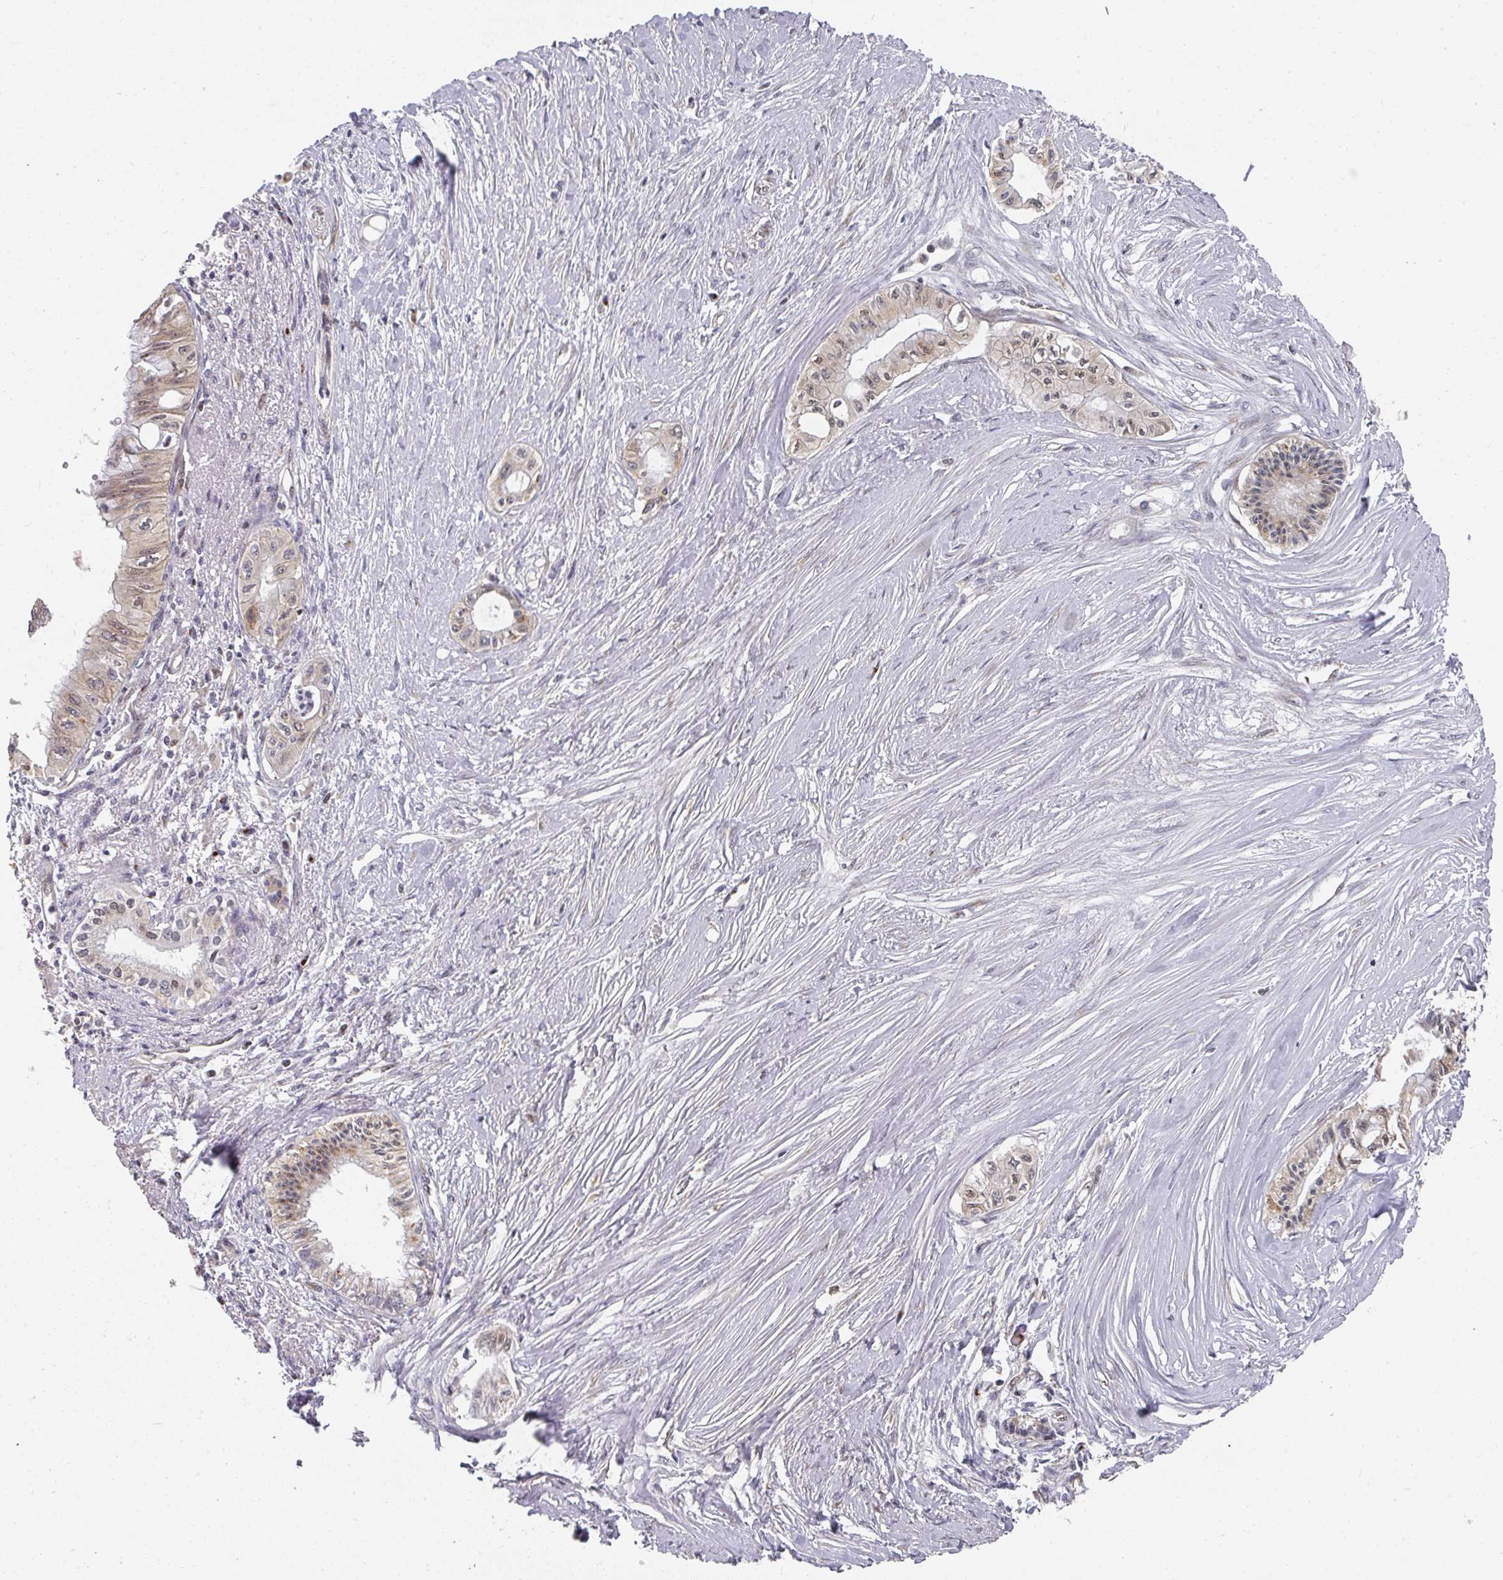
{"staining": {"intensity": "weak", "quantity": "25%-75%", "location": "cytoplasmic/membranous"}, "tissue": "pancreatic cancer", "cell_type": "Tumor cells", "image_type": "cancer", "snomed": [{"axis": "morphology", "description": "Adenocarcinoma, NOS"}, {"axis": "topography", "description": "Pancreas"}], "caption": "Approximately 25%-75% of tumor cells in human pancreatic cancer (adenocarcinoma) show weak cytoplasmic/membranous protein staining as visualized by brown immunohistochemical staining.", "gene": "C18orf25", "patient": {"sex": "male", "age": 71}}